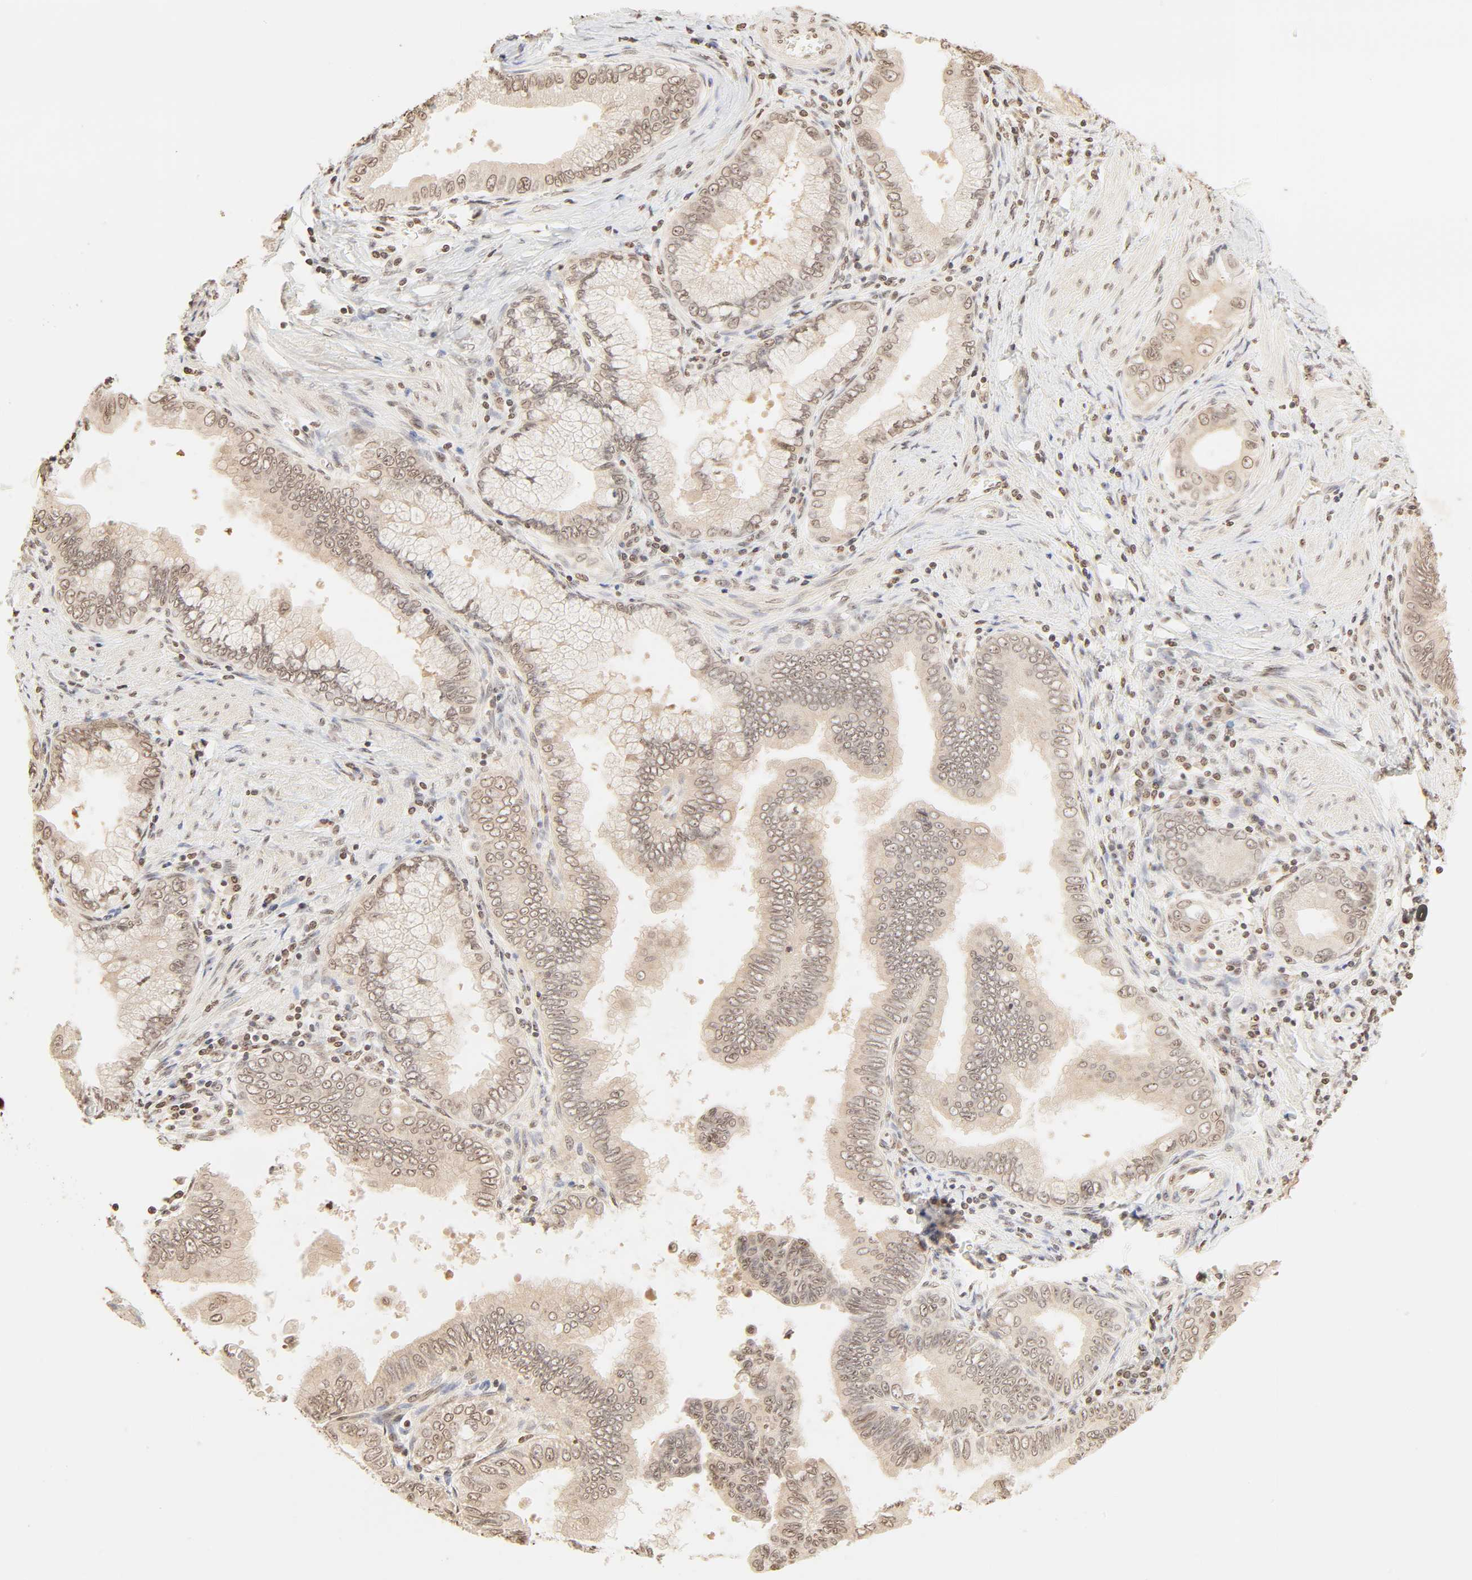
{"staining": {"intensity": "moderate", "quantity": ">75%", "location": "cytoplasmic/membranous,nuclear"}, "tissue": "pancreatic cancer", "cell_type": "Tumor cells", "image_type": "cancer", "snomed": [{"axis": "morphology", "description": "Normal tissue, NOS"}, {"axis": "topography", "description": "Lymph node"}], "caption": "Immunohistochemistry micrograph of neoplastic tissue: pancreatic cancer stained using immunohistochemistry reveals medium levels of moderate protein expression localized specifically in the cytoplasmic/membranous and nuclear of tumor cells, appearing as a cytoplasmic/membranous and nuclear brown color.", "gene": "TBL1X", "patient": {"sex": "male", "age": 50}}